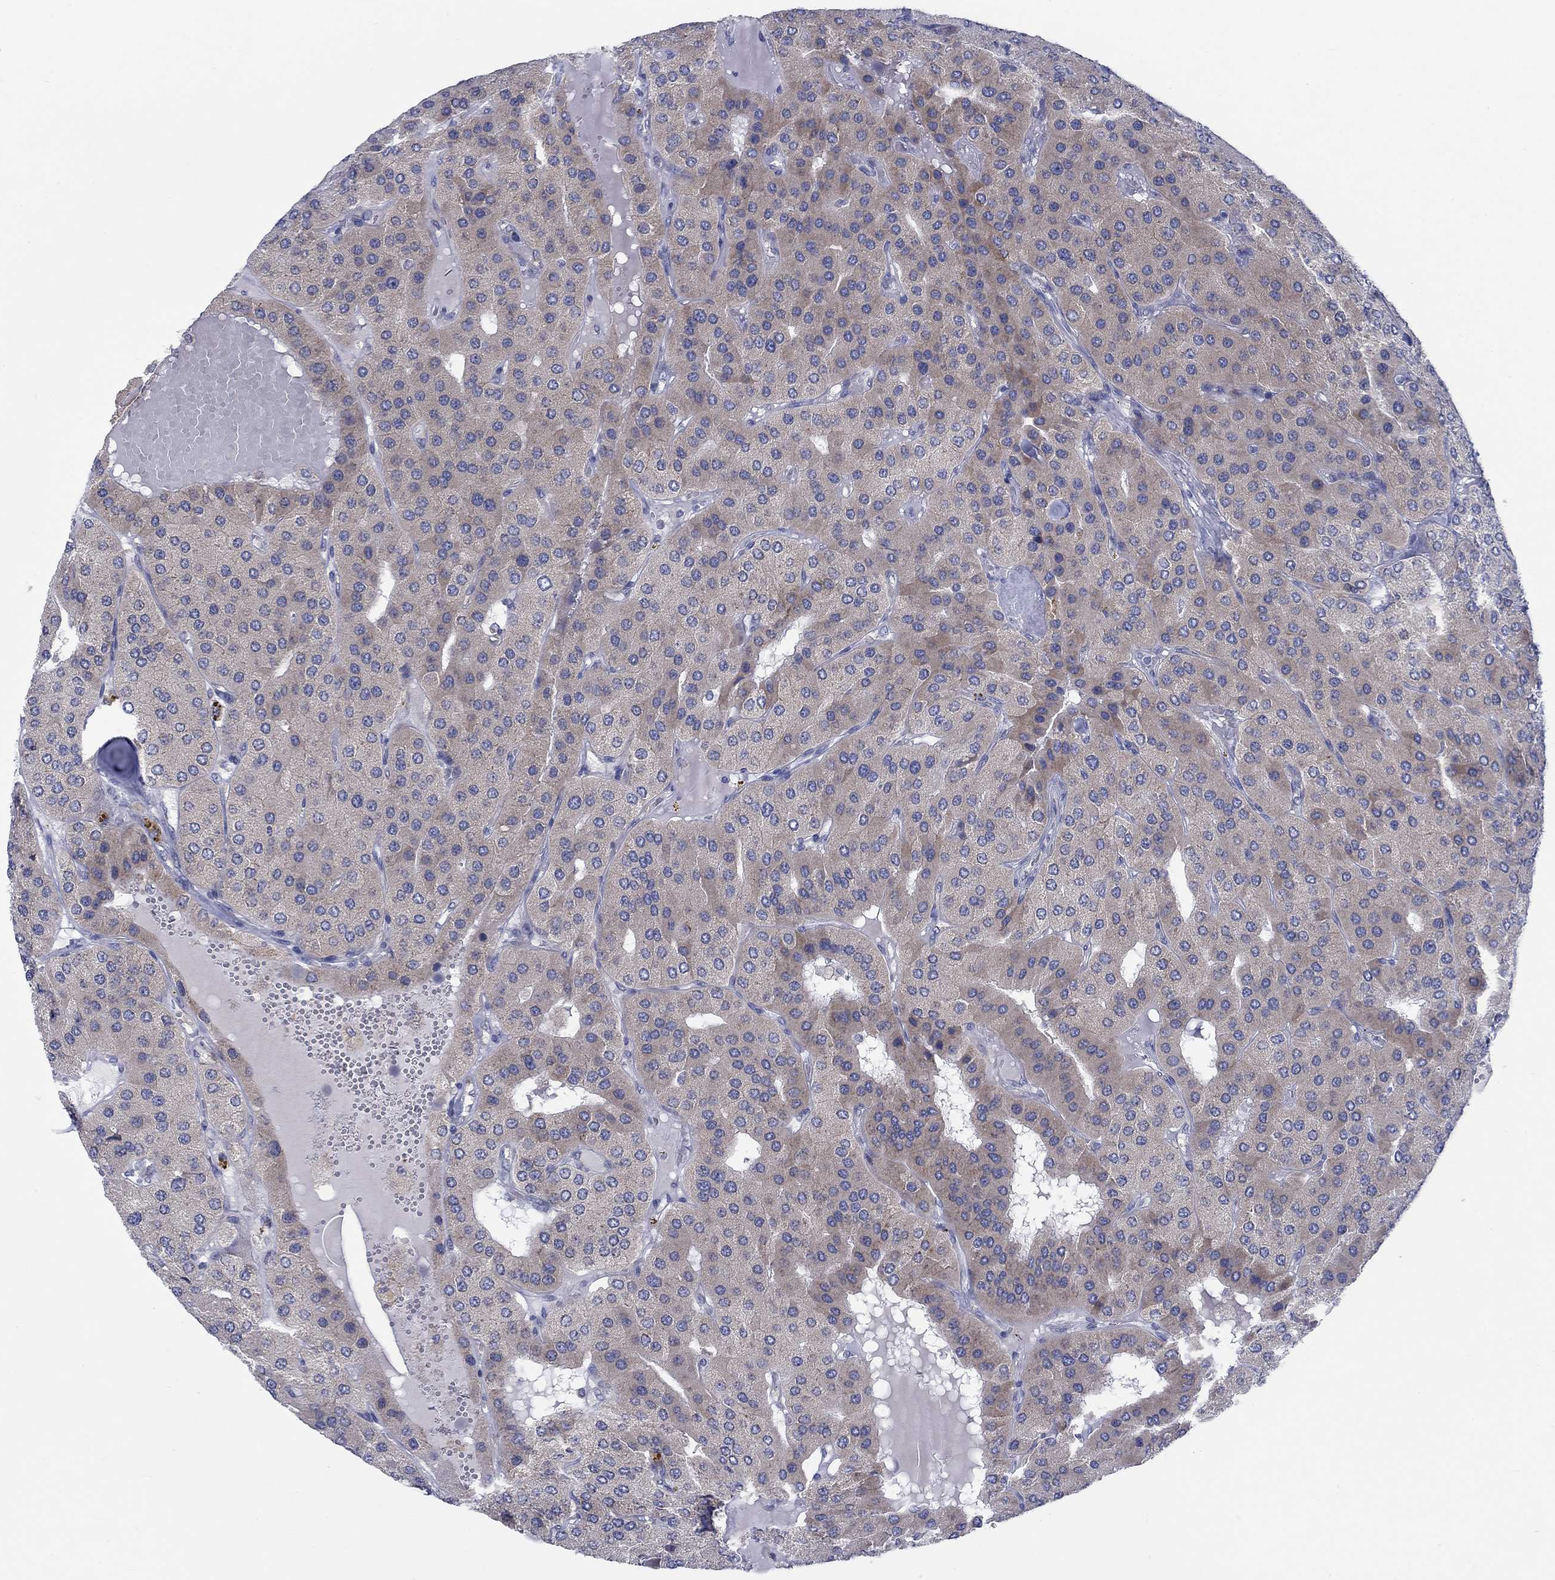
{"staining": {"intensity": "weak", "quantity": "25%-75%", "location": "cytoplasmic/membranous"}, "tissue": "parathyroid gland", "cell_type": "Glandular cells", "image_type": "normal", "snomed": [{"axis": "morphology", "description": "Normal tissue, NOS"}, {"axis": "morphology", "description": "Adenoma, NOS"}, {"axis": "topography", "description": "Parathyroid gland"}], "caption": "Immunohistochemistry histopathology image of benign parathyroid gland stained for a protein (brown), which displays low levels of weak cytoplasmic/membranous staining in about 25%-75% of glandular cells.", "gene": "TMEM59", "patient": {"sex": "female", "age": 86}}